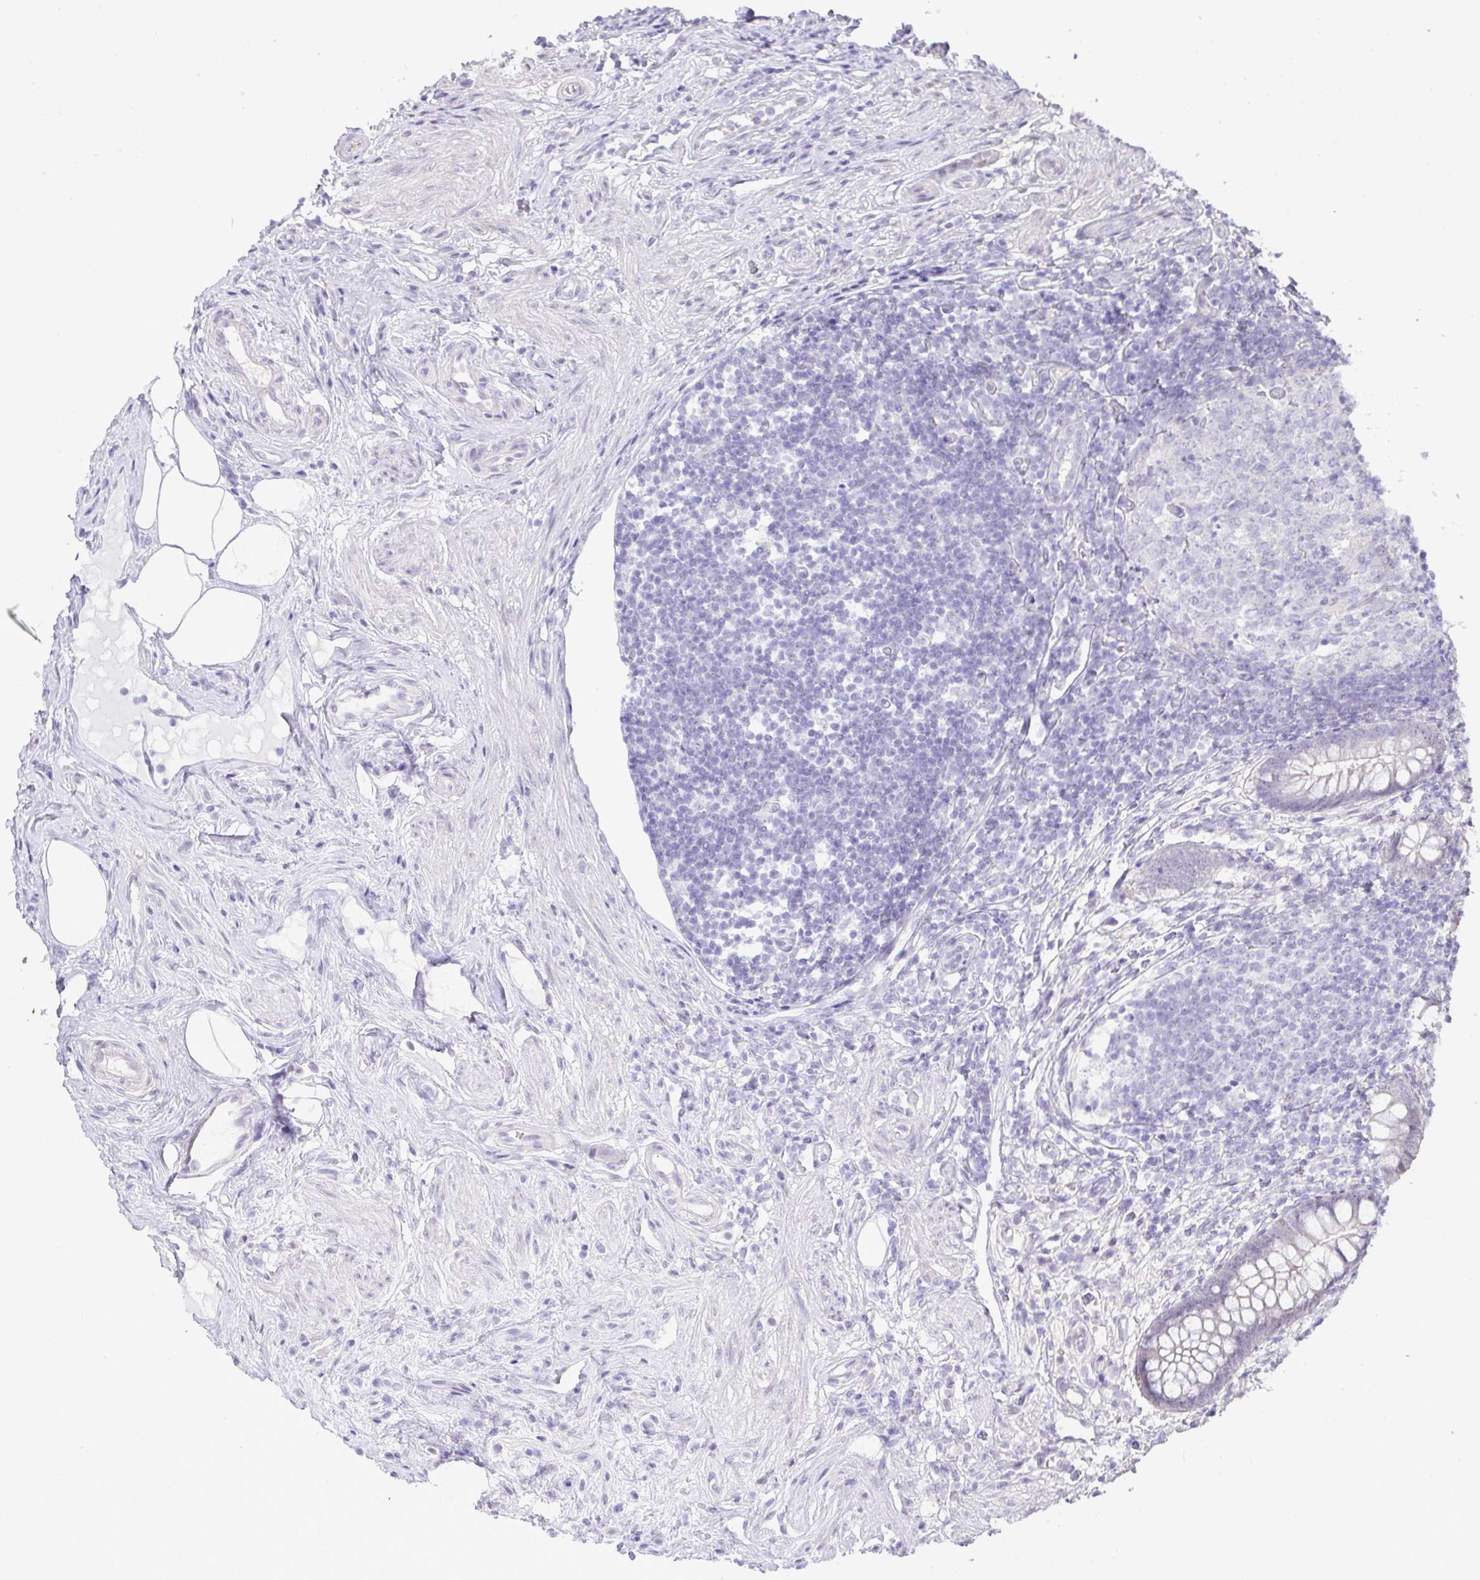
{"staining": {"intensity": "negative", "quantity": "none", "location": "none"}, "tissue": "appendix", "cell_type": "Glandular cells", "image_type": "normal", "snomed": [{"axis": "morphology", "description": "Normal tissue, NOS"}, {"axis": "topography", "description": "Appendix"}], "caption": "A micrograph of human appendix is negative for staining in glandular cells. Brightfield microscopy of immunohistochemistry (IHC) stained with DAB (brown) and hematoxylin (blue), captured at high magnification.", "gene": "ZNF485", "patient": {"sex": "female", "age": 56}}